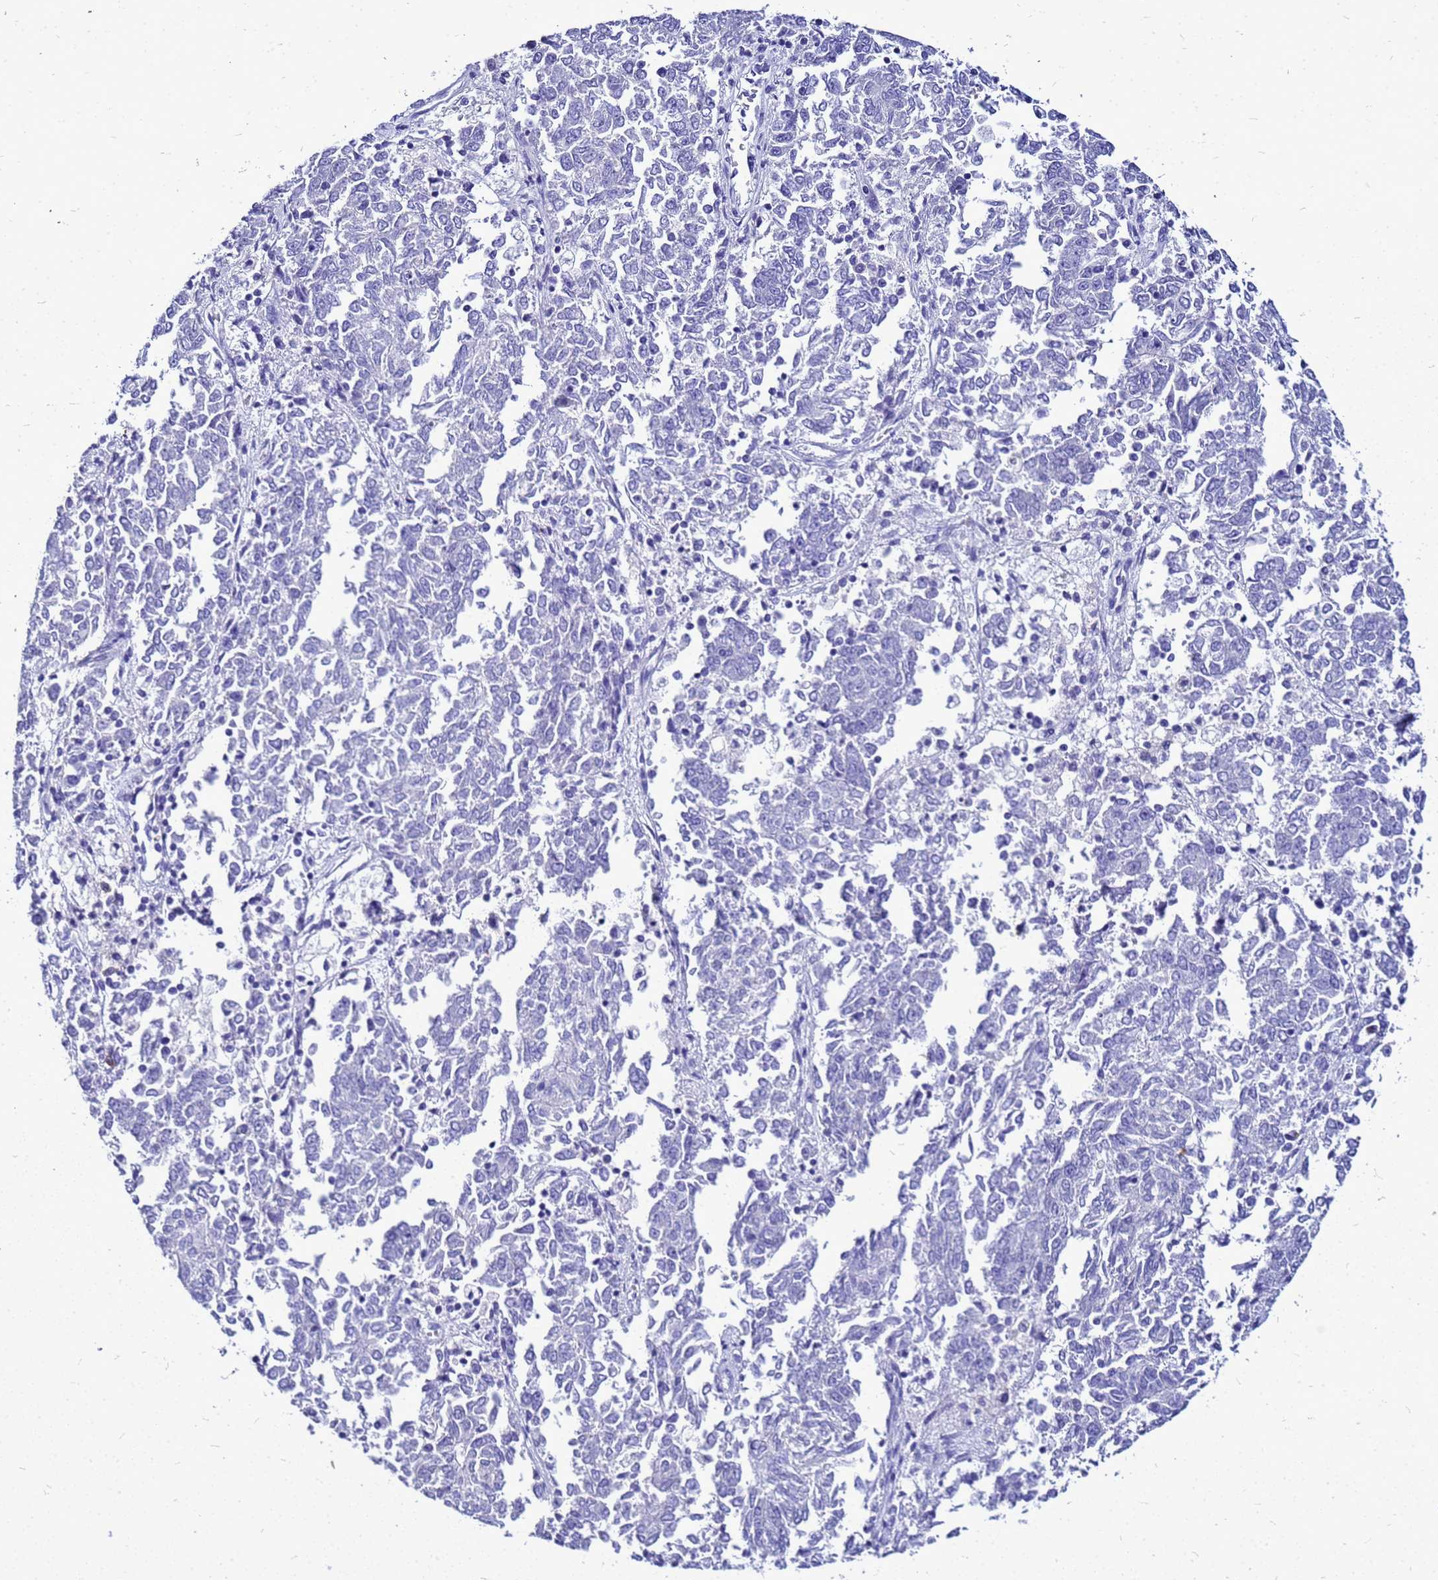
{"staining": {"intensity": "negative", "quantity": "none", "location": "none"}, "tissue": "endometrial cancer", "cell_type": "Tumor cells", "image_type": "cancer", "snomed": [{"axis": "morphology", "description": "Adenocarcinoma, NOS"}, {"axis": "topography", "description": "Endometrium"}], "caption": "Tumor cells show no significant protein positivity in endometrial adenocarcinoma.", "gene": "CSTA", "patient": {"sex": "female", "age": 80}}